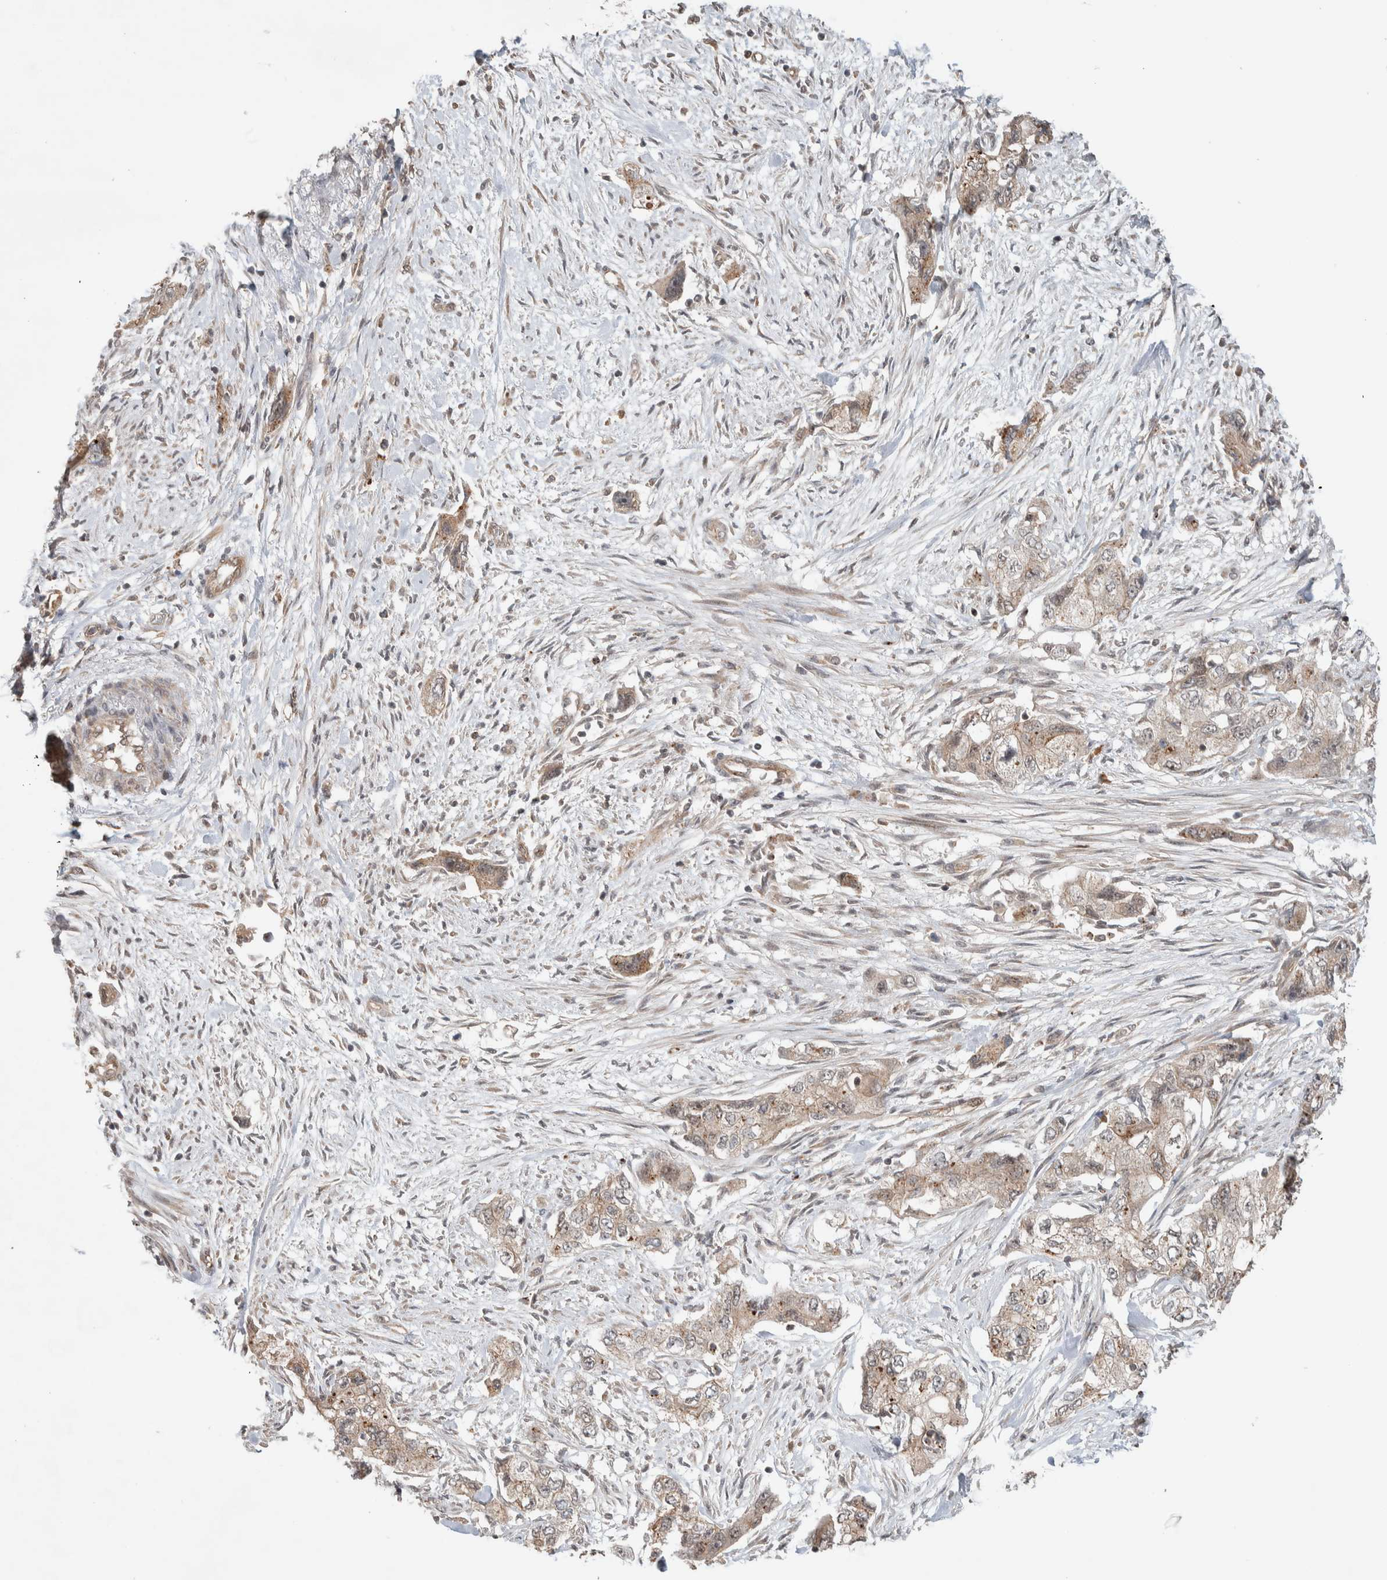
{"staining": {"intensity": "weak", "quantity": "25%-75%", "location": "cytoplasmic/membranous"}, "tissue": "pancreatic cancer", "cell_type": "Tumor cells", "image_type": "cancer", "snomed": [{"axis": "morphology", "description": "Adenocarcinoma, NOS"}, {"axis": "topography", "description": "Pancreas"}], "caption": "Human pancreatic cancer stained with a brown dye demonstrates weak cytoplasmic/membranous positive positivity in about 25%-75% of tumor cells.", "gene": "DEPTOR", "patient": {"sex": "female", "age": 73}}